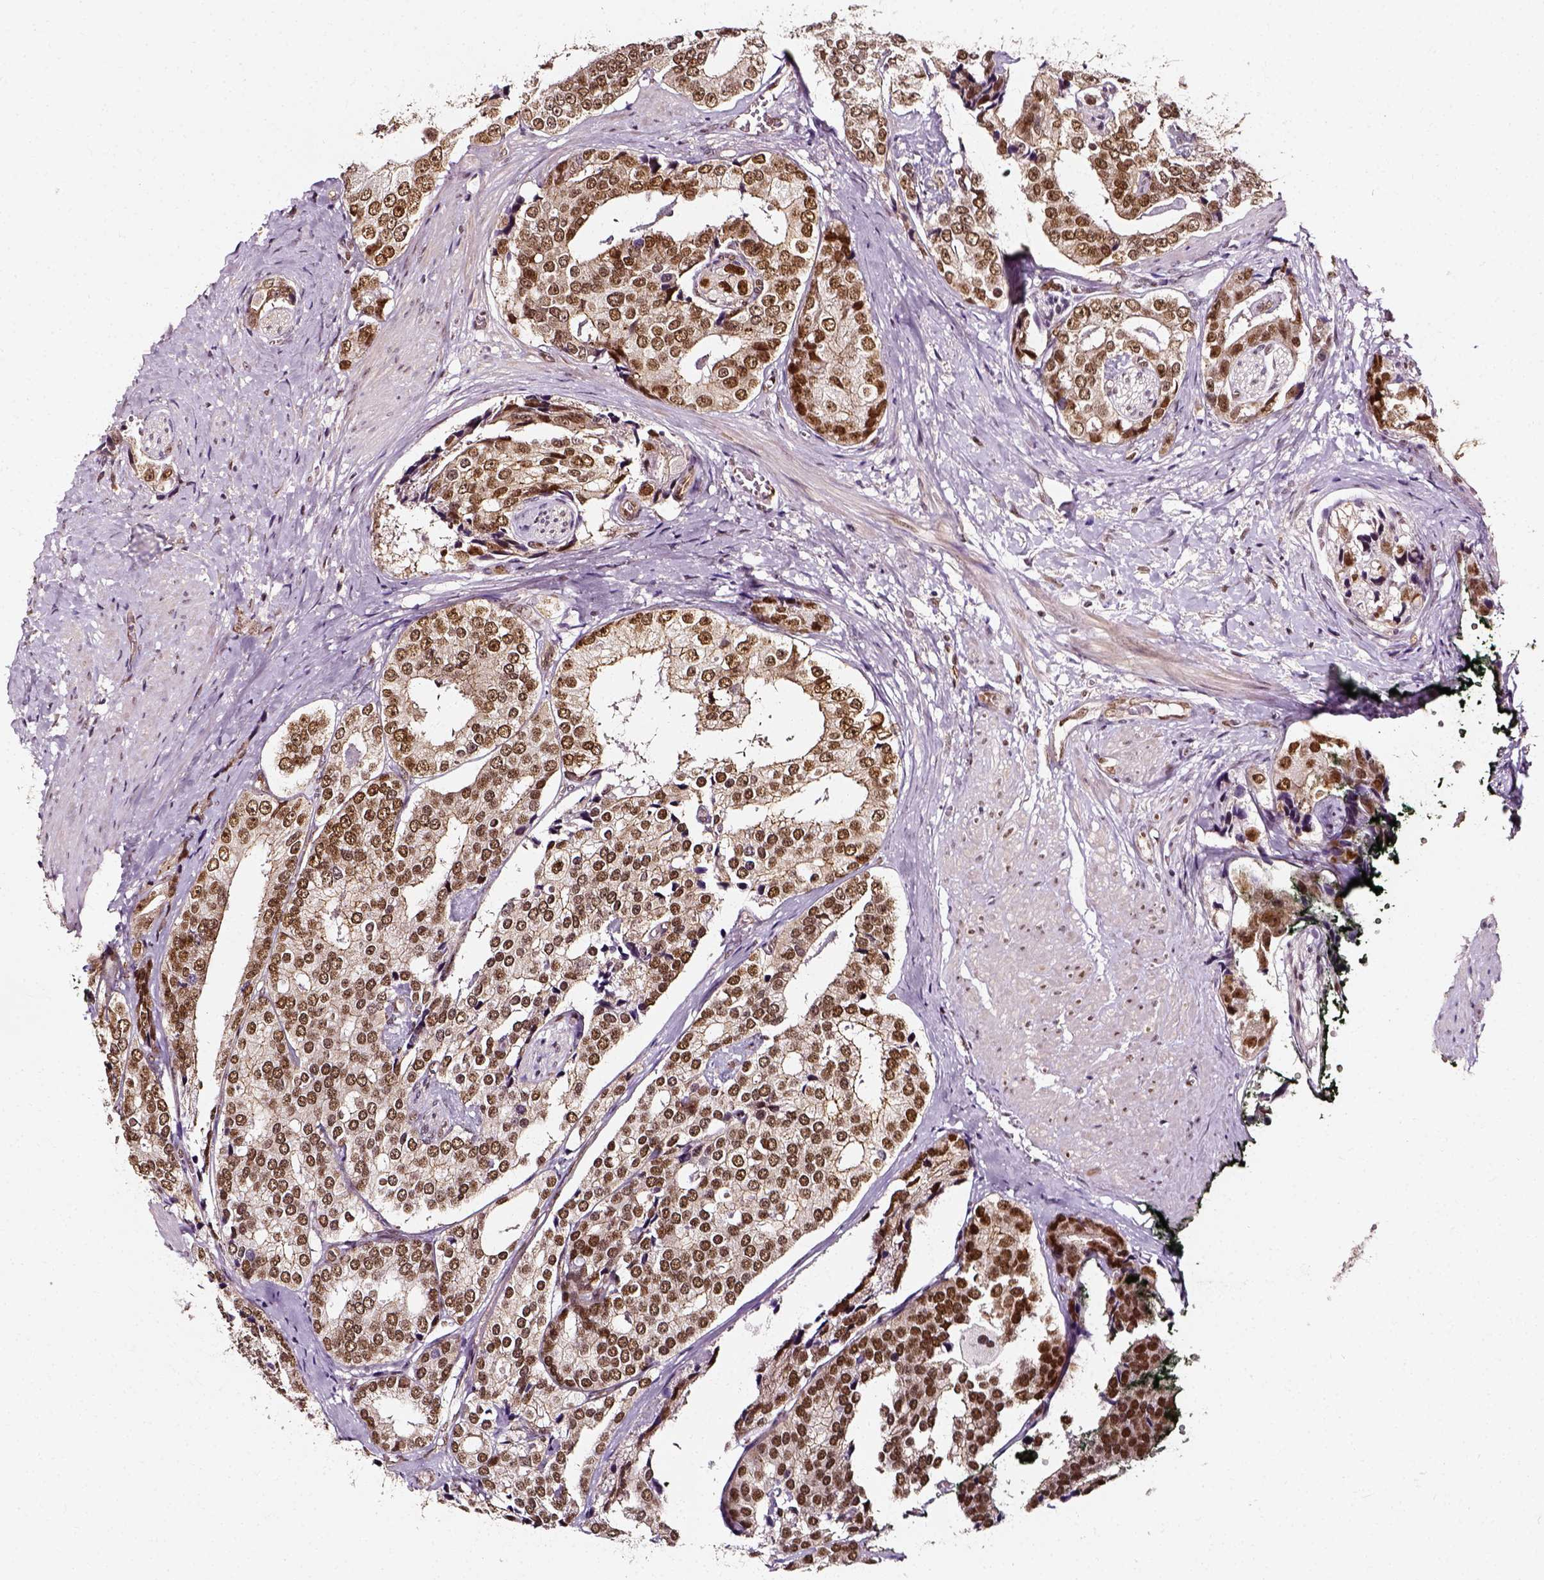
{"staining": {"intensity": "moderate", "quantity": ">75%", "location": "nuclear"}, "tissue": "prostate cancer", "cell_type": "Tumor cells", "image_type": "cancer", "snomed": [{"axis": "morphology", "description": "Adenocarcinoma, High grade"}, {"axis": "topography", "description": "Prostate"}], "caption": "High-power microscopy captured an immunohistochemistry (IHC) micrograph of prostate cancer, revealing moderate nuclear expression in approximately >75% of tumor cells.", "gene": "NACC1", "patient": {"sex": "male", "age": 71}}